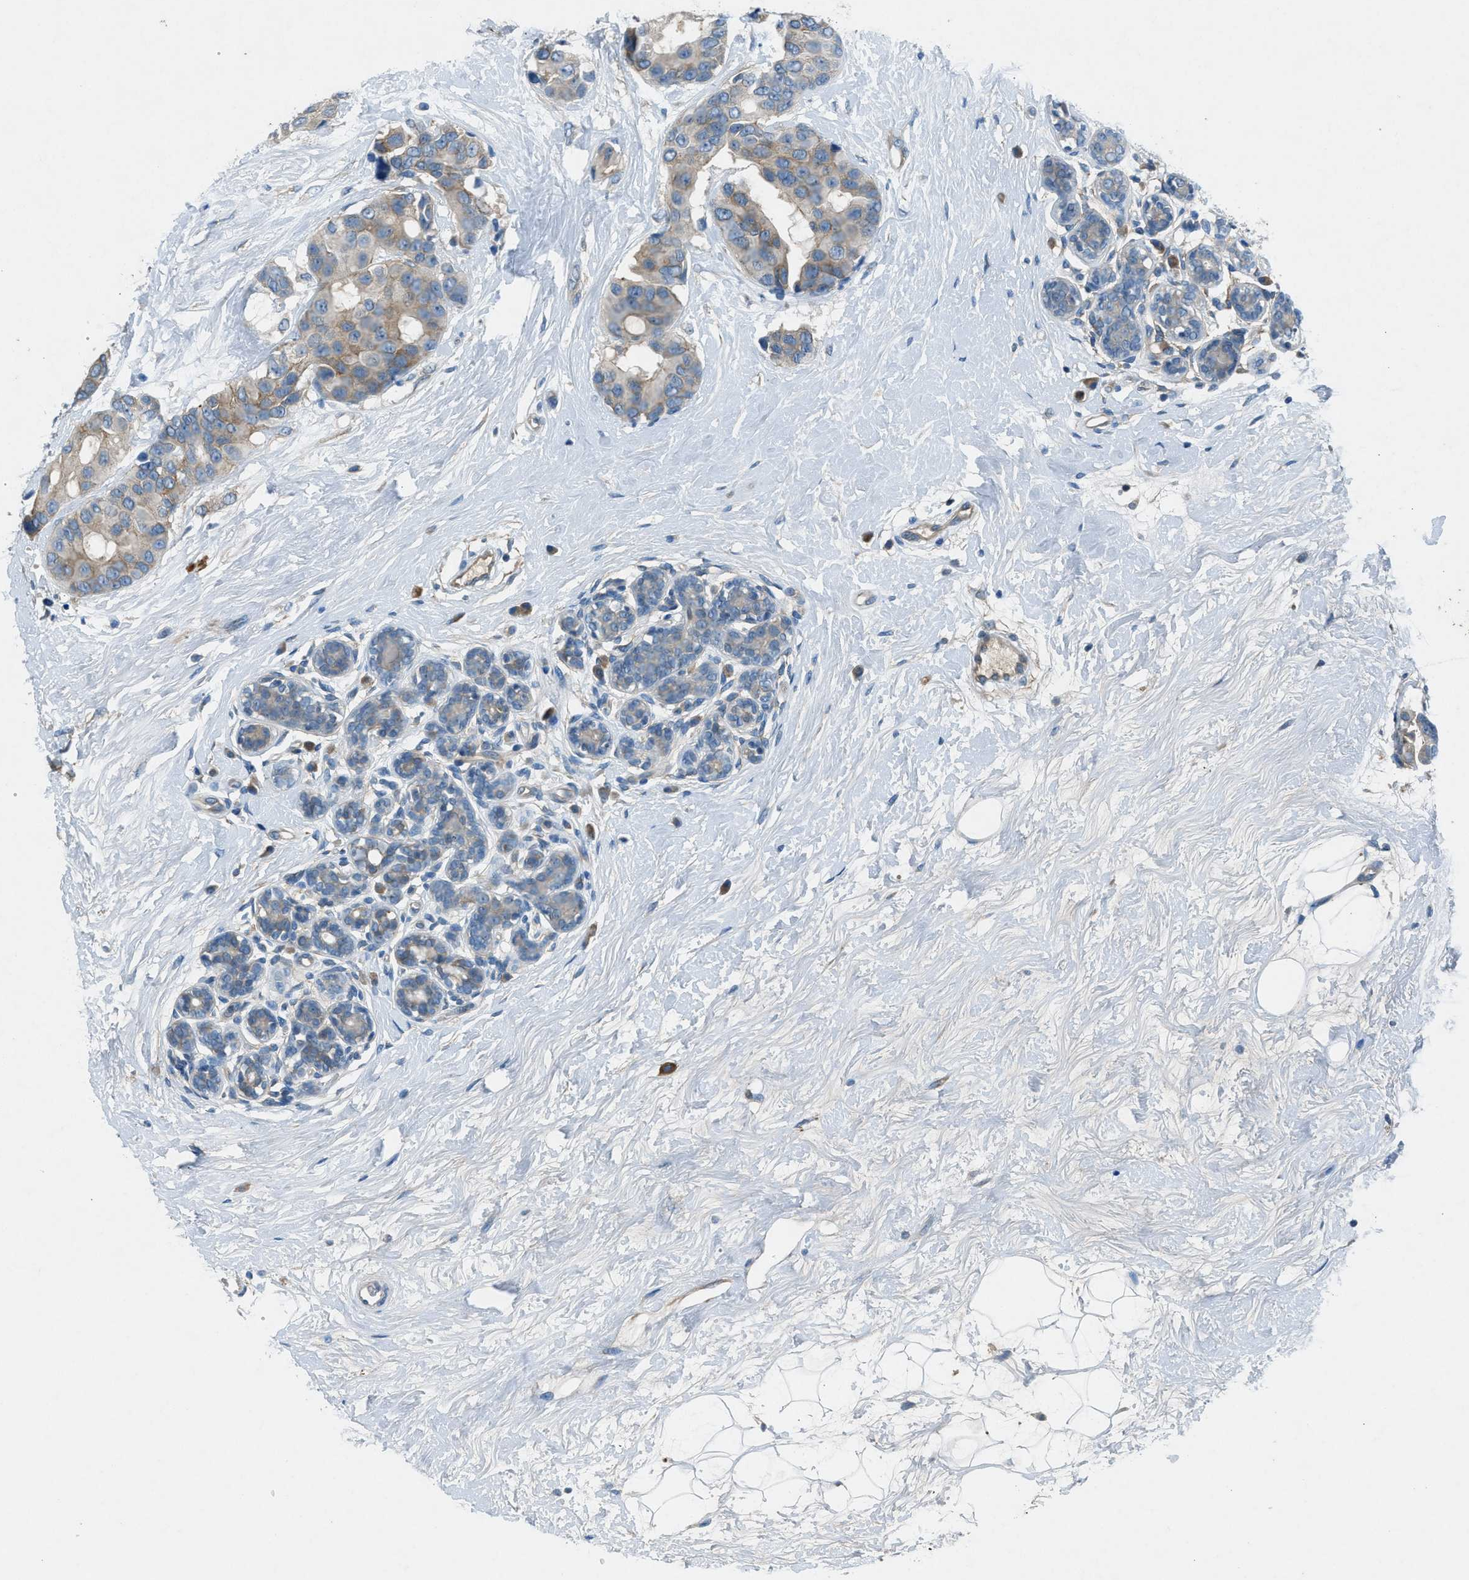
{"staining": {"intensity": "weak", "quantity": ">75%", "location": "cytoplasmic/membranous"}, "tissue": "breast cancer", "cell_type": "Tumor cells", "image_type": "cancer", "snomed": [{"axis": "morphology", "description": "Normal tissue, NOS"}, {"axis": "morphology", "description": "Duct carcinoma"}, {"axis": "topography", "description": "Breast"}], "caption": "This histopathology image displays immunohistochemistry (IHC) staining of breast cancer (invasive ductal carcinoma), with low weak cytoplasmic/membranous expression in approximately >75% of tumor cells.", "gene": "BMP1", "patient": {"sex": "female", "age": 39}}